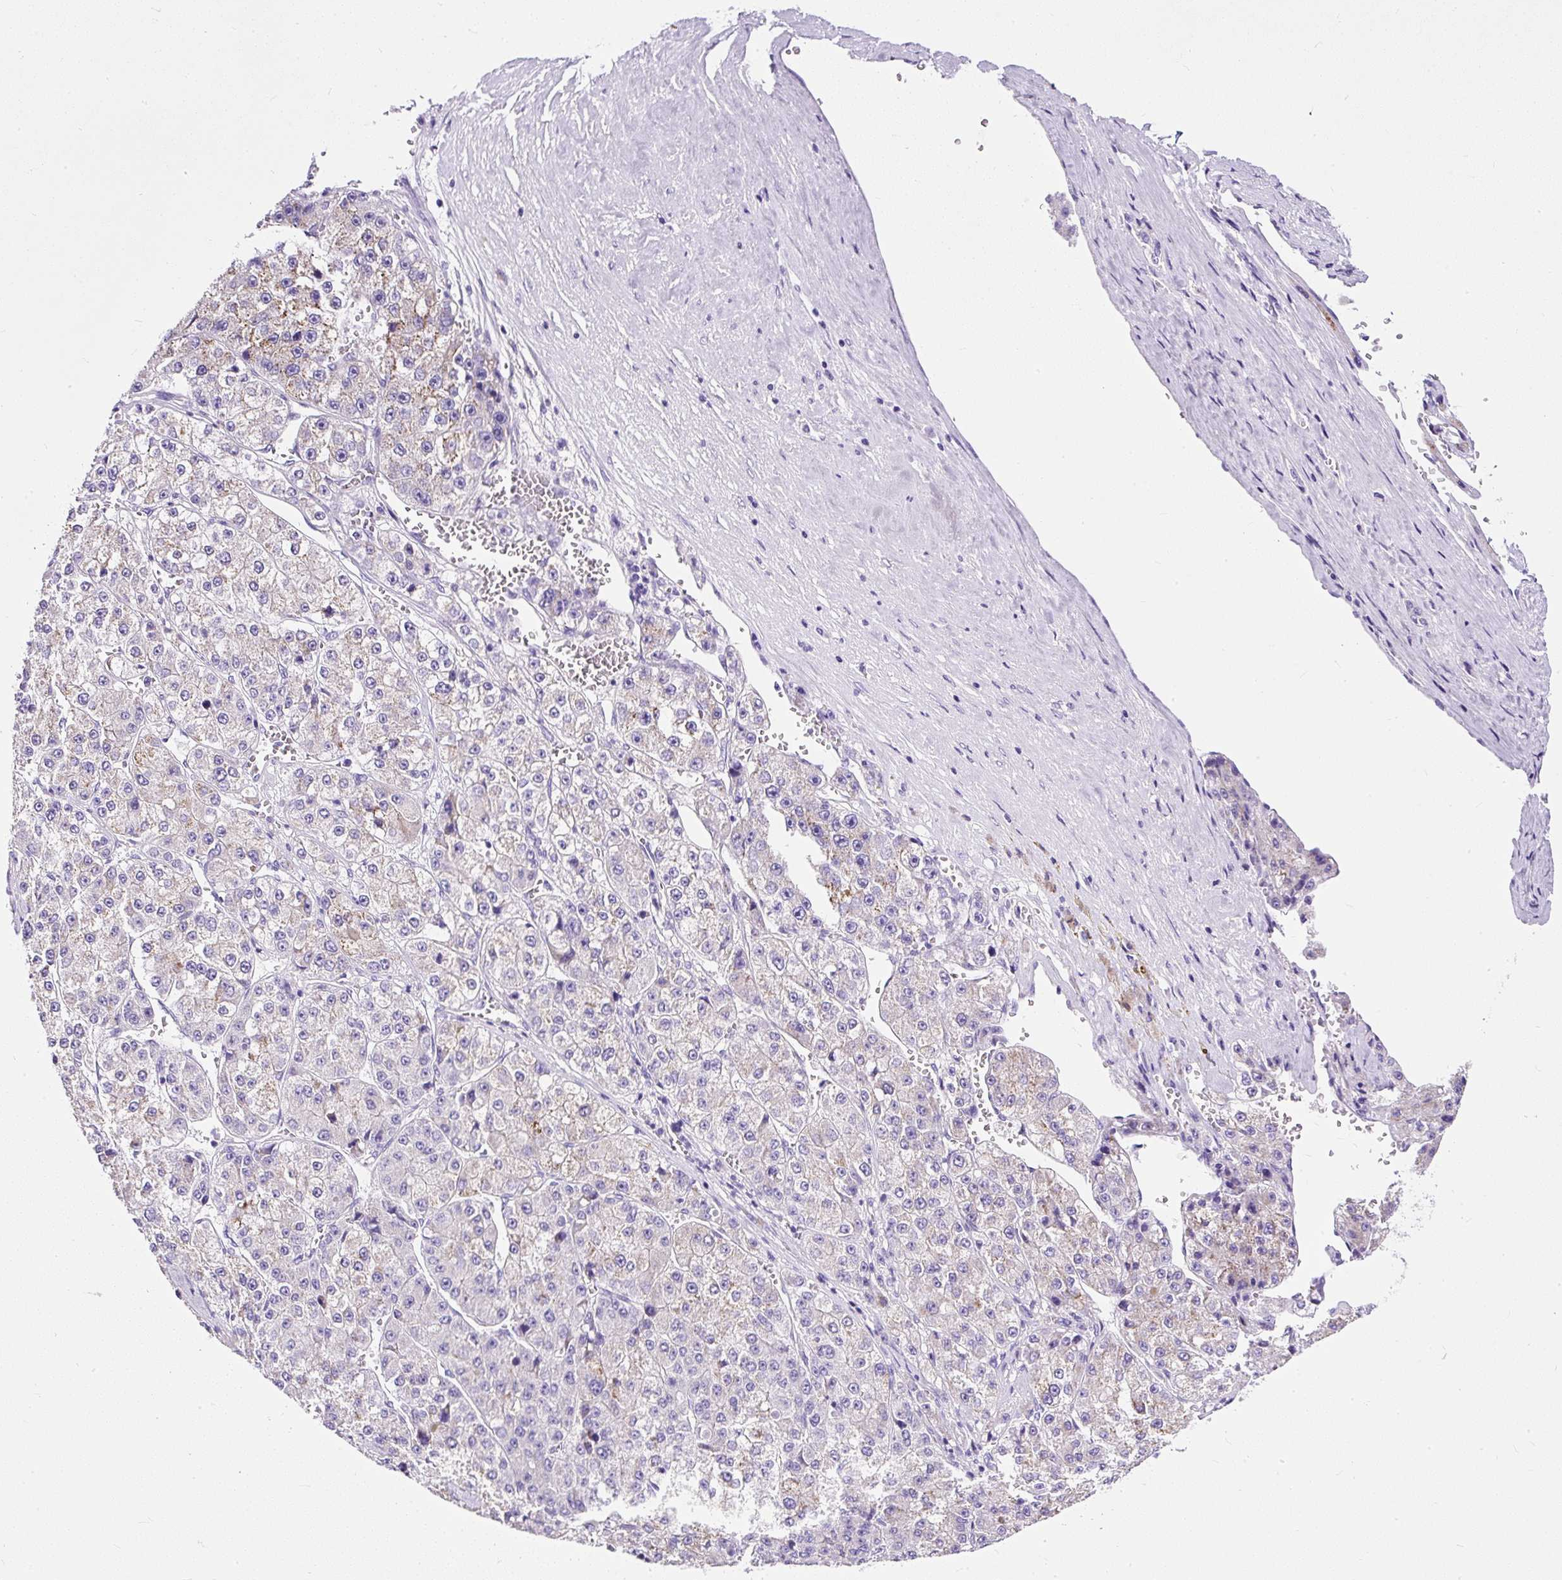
{"staining": {"intensity": "weak", "quantity": "<25%", "location": "cytoplasmic/membranous"}, "tissue": "liver cancer", "cell_type": "Tumor cells", "image_type": "cancer", "snomed": [{"axis": "morphology", "description": "Carcinoma, Hepatocellular, NOS"}, {"axis": "topography", "description": "Liver"}], "caption": "DAB (3,3'-diaminobenzidine) immunohistochemical staining of hepatocellular carcinoma (liver) shows no significant expression in tumor cells.", "gene": "STOX2", "patient": {"sex": "female", "age": 73}}